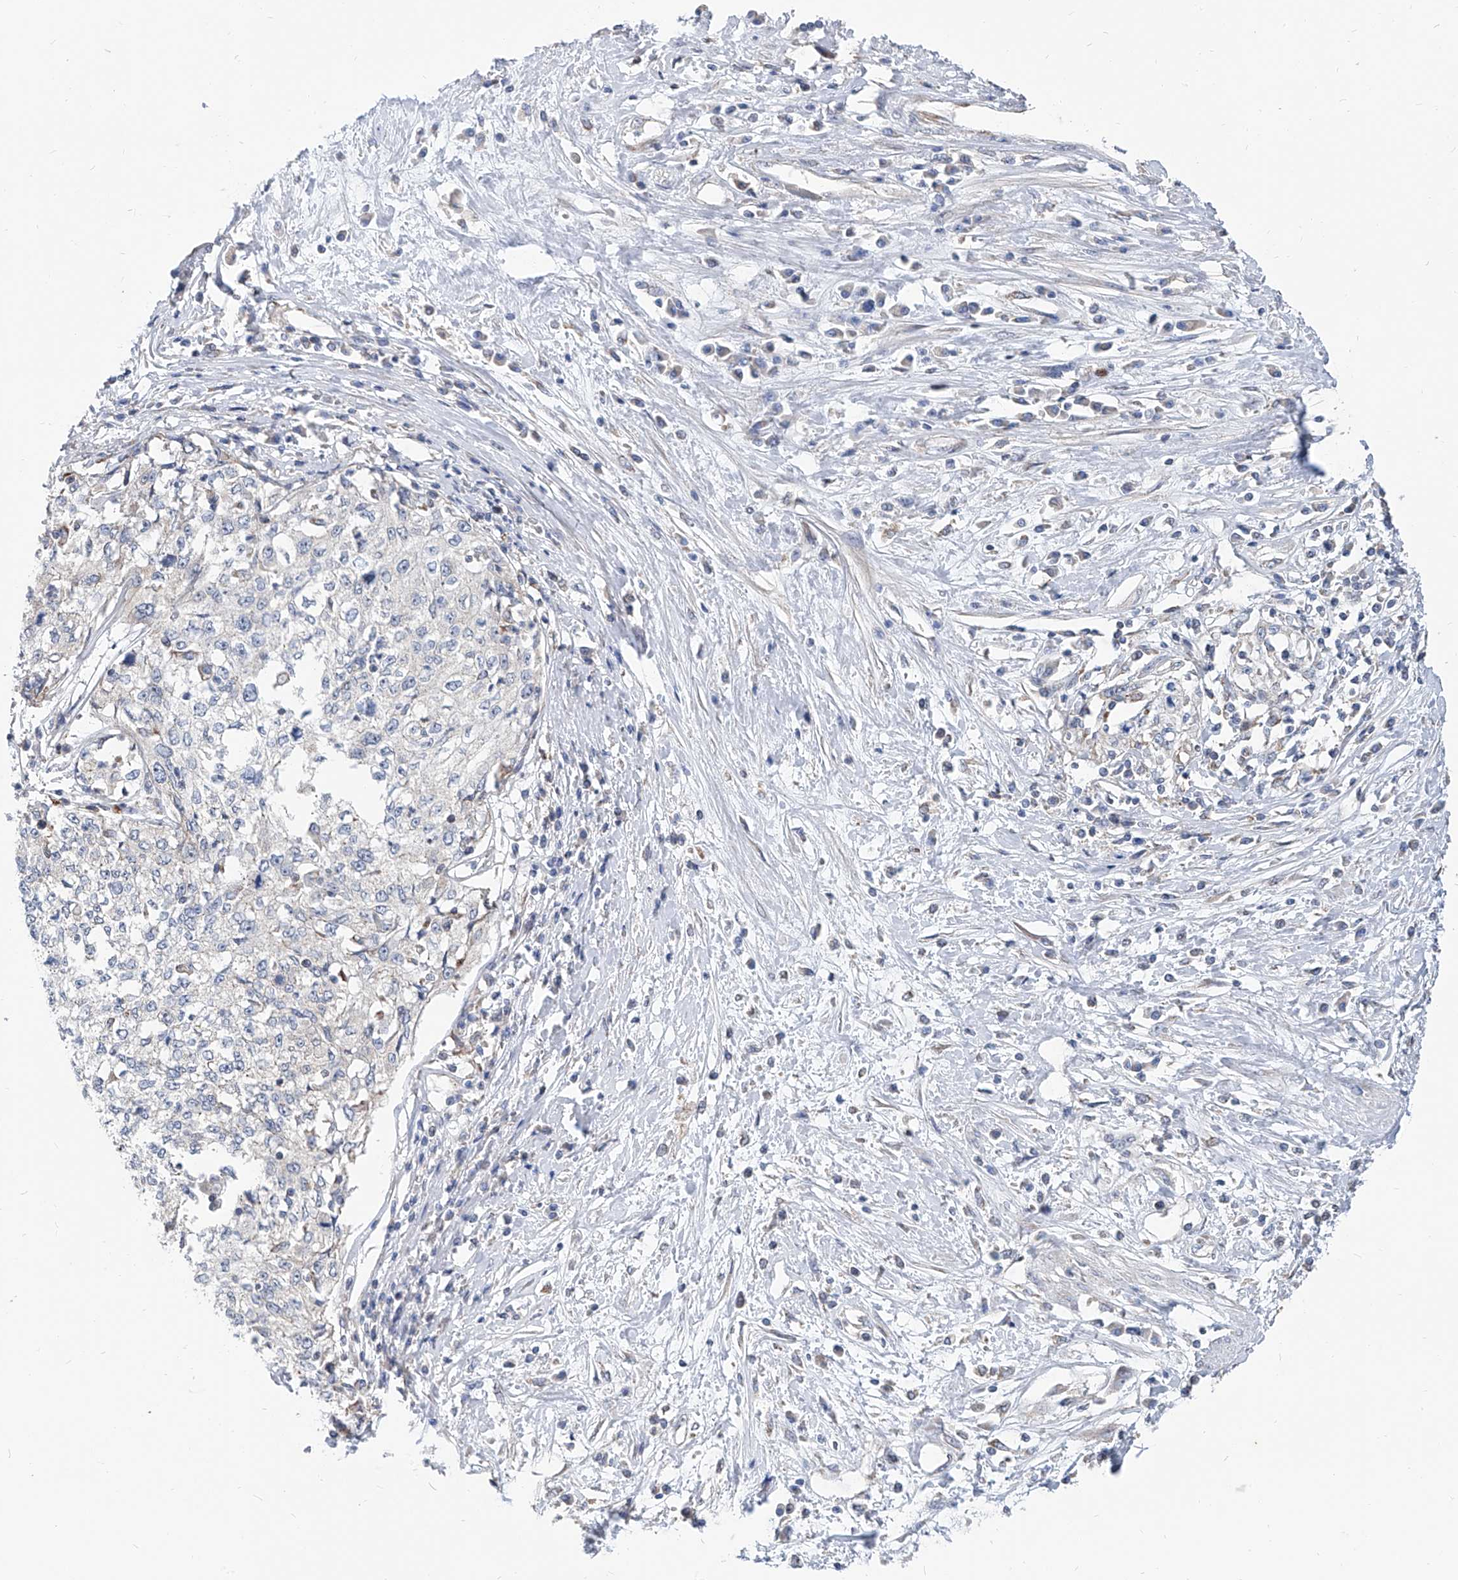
{"staining": {"intensity": "negative", "quantity": "none", "location": "none"}, "tissue": "cervical cancer", "cell_type": "Tumor cells", "image_type": "cancer", "snomed": [{"axis": "morphology", "description": "Squamous cell carcinoma, NOS"}, {"axis": "topography", "description": "Cervix"}], "caption": "Image shows no significant protein expression in tumor cells of cervical squamous cell carcinoma. (DAB immunohistochemistry, high magnification).", "gene": "AGPS", "patient": {"sex": "female", "age": 57}}